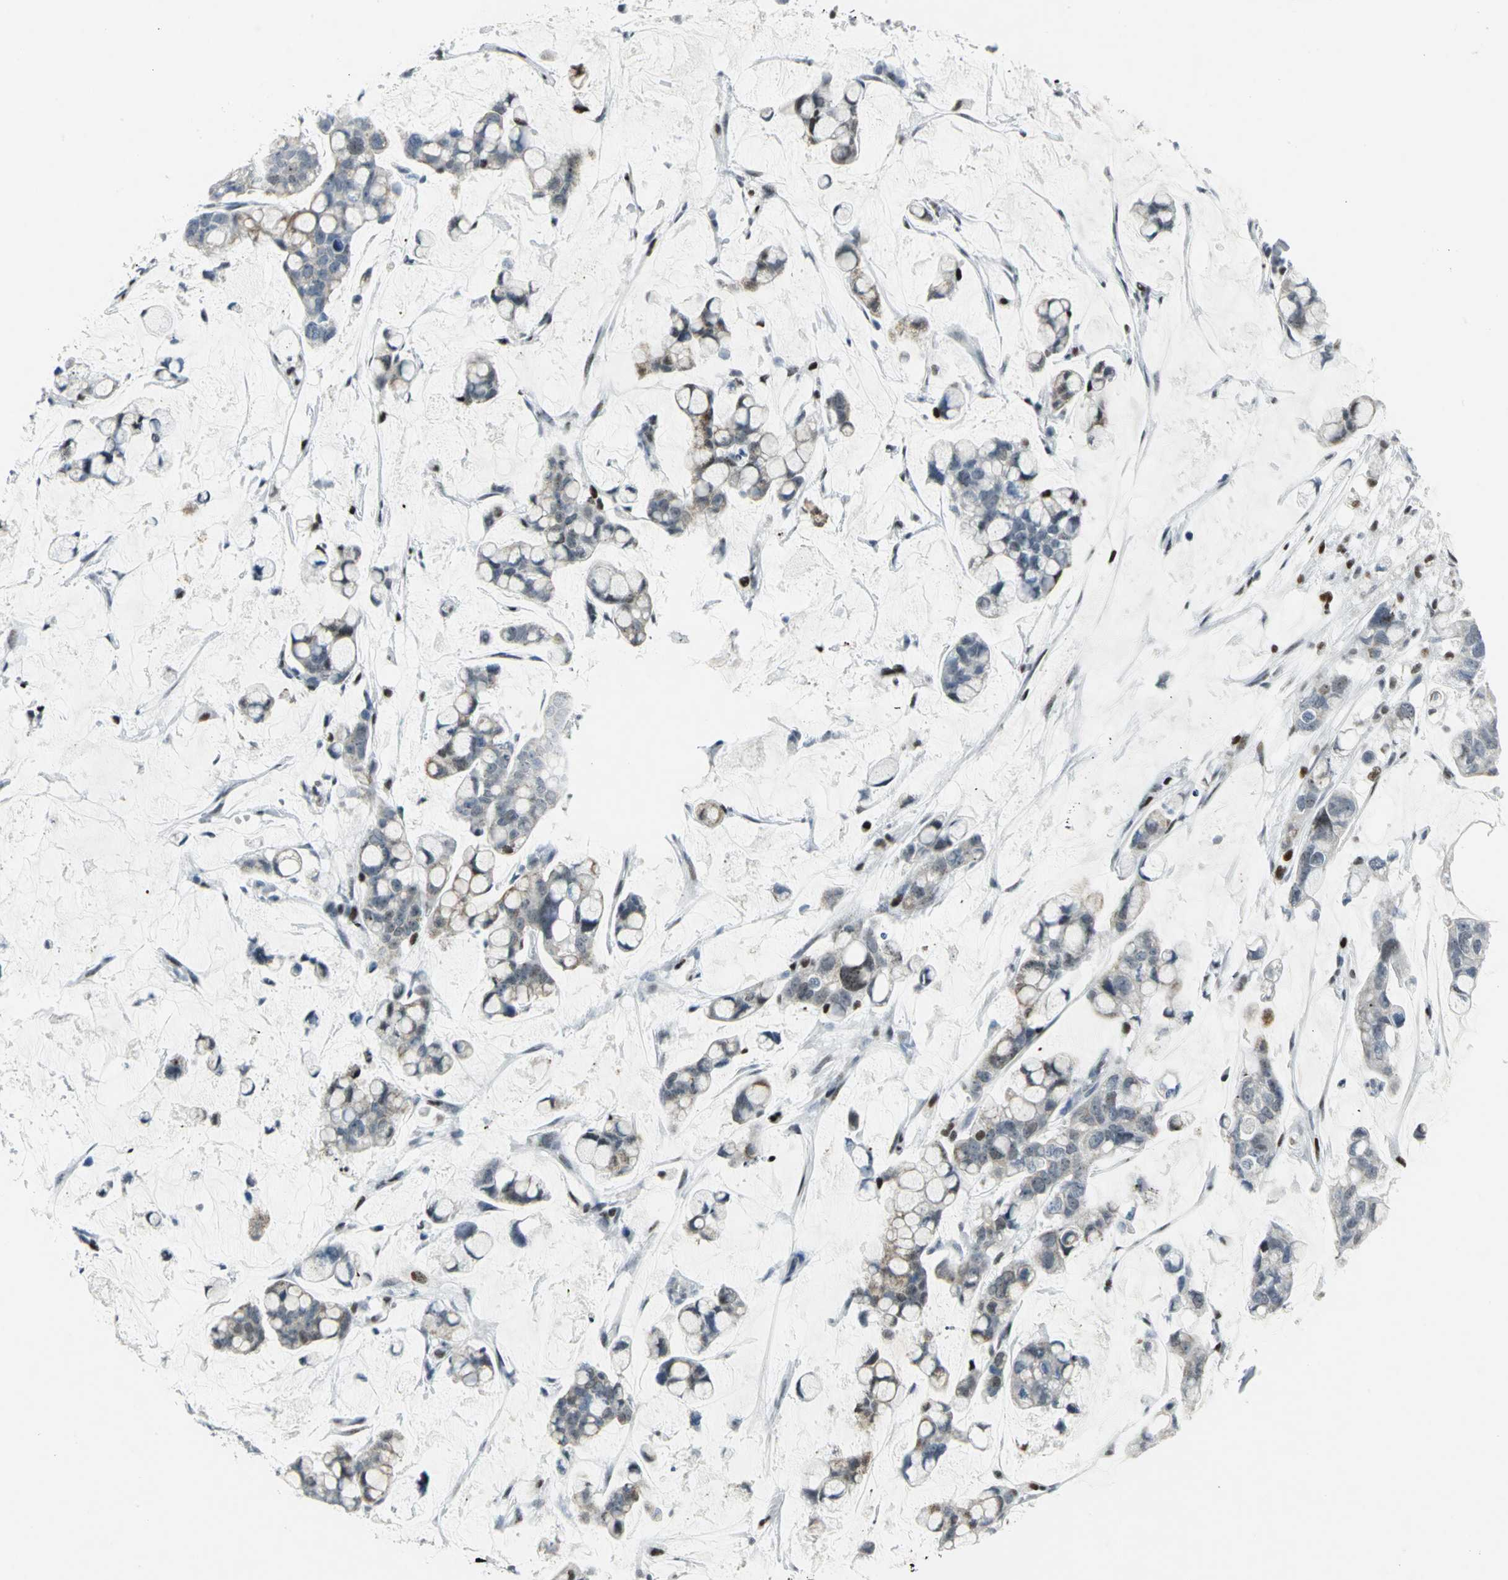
{"staining": {"intensity": "weak", "quantity": "25%-75%", "location": "cytoplasmic/membranous"}, "tissue": "stomach cancer", "cell_type": "Tumor cells", "image_type": "cancer", "snomed": [{"axis": "morphology", "description": "Adenocarcinoma, NOS"}, {"axis": "topography", "description": "Stomach, lower"}], "caption": "An immunohistochemistry histopathology image of neoplastic tissue is shown. Protein staining in brown labels weak cytoplasmic/membranous positivity in adenocarcinoma (stomach) within tumor cells.", "gene": "RPA1", "patient": {"sex": "male", "age": 84}}